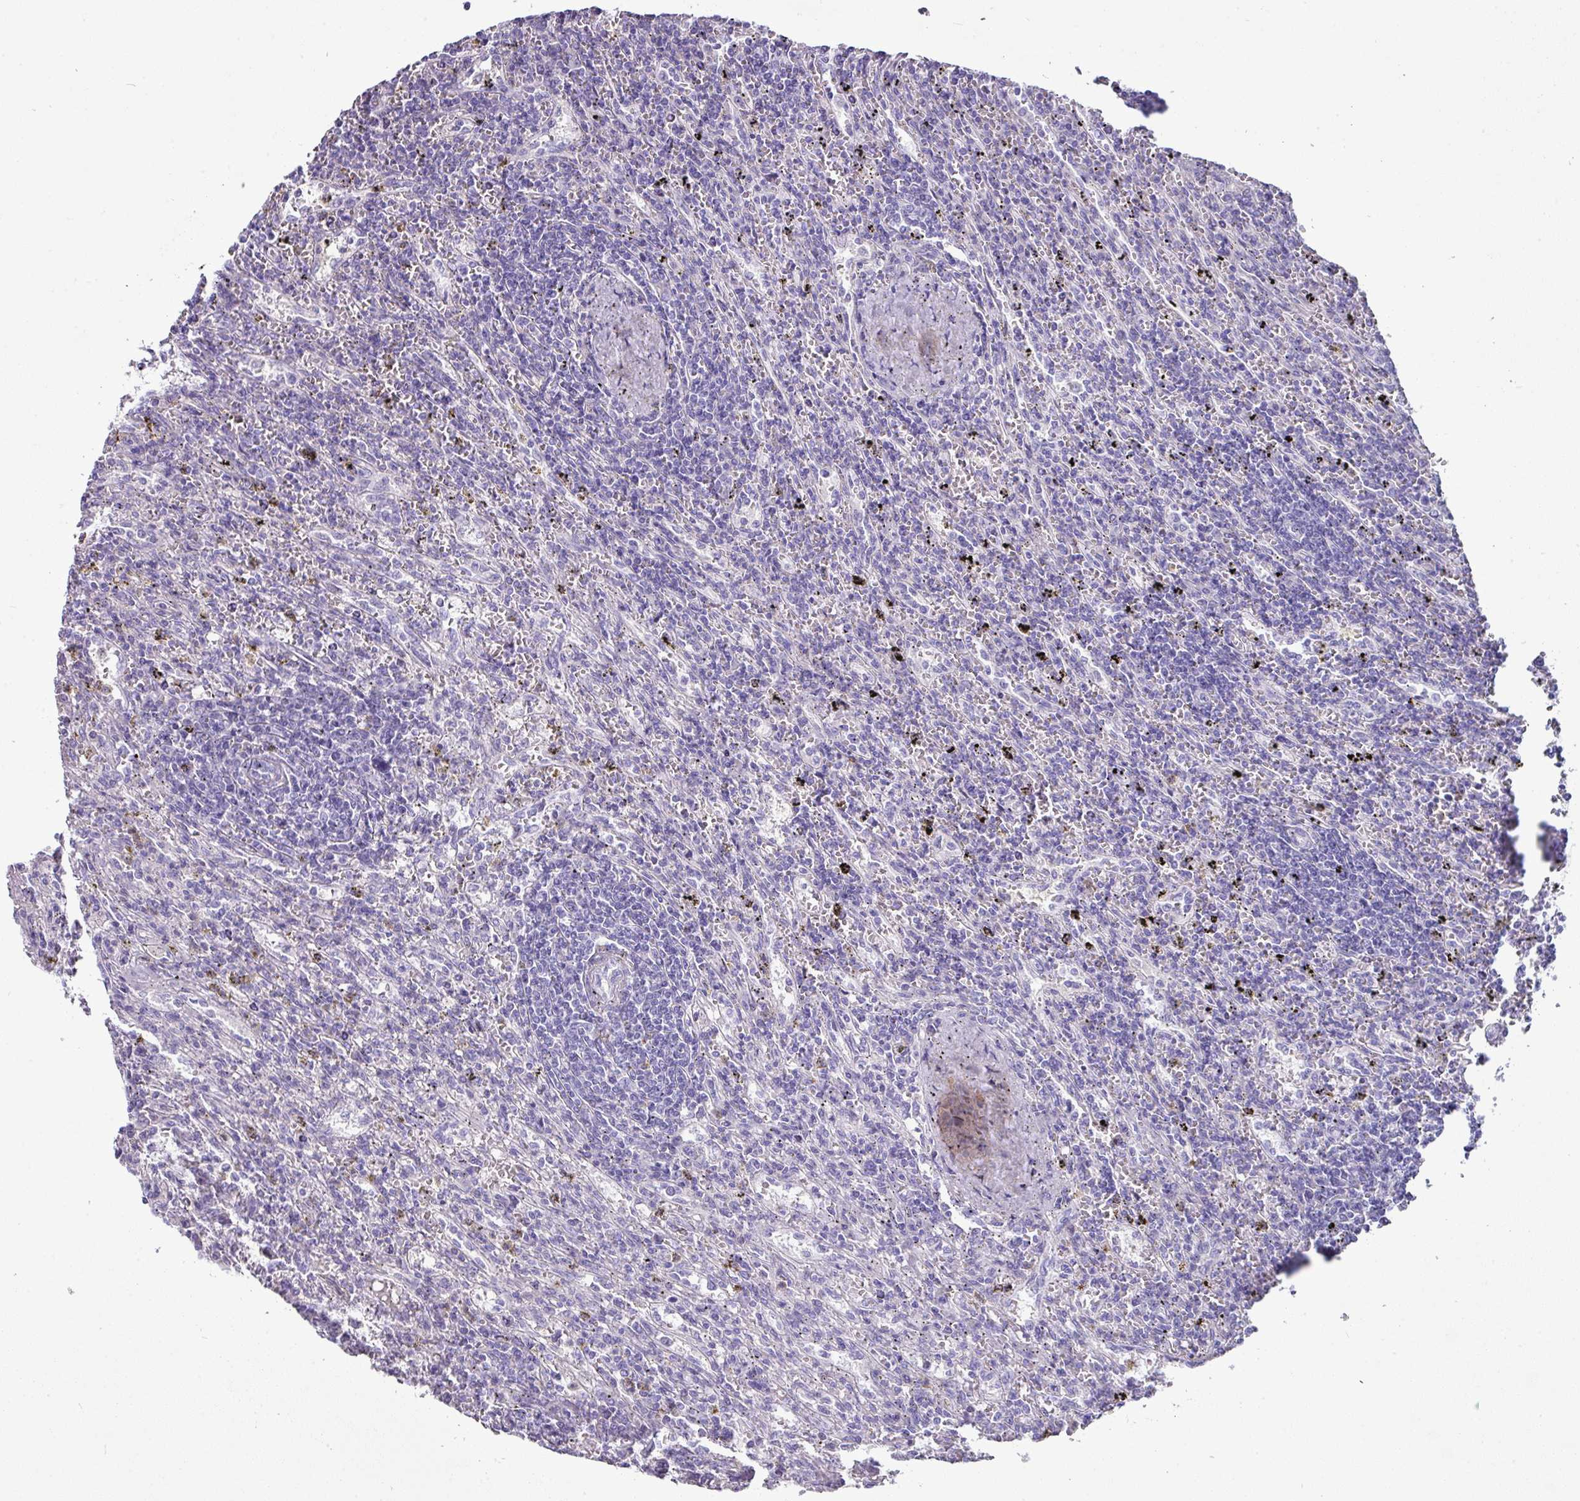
{"staining": {"intensity": "negative", "quantity": "none", "location": "none"}, "tissue": "lymphoma", "cell_type": "Tumor cells", "image_type": "cancer", "snomed": [{"axis": "morphology", "description": "Malignant lymphoma, non-Hodgkin's type, Low grade"}, {"axis": "topography", "description": "Spleen"}], "caption": "Image shows no significant protein expression in tumor cells of lymphoma.", "gene": "GSTA3", "patient": {"sex": "male", "age": 76}}